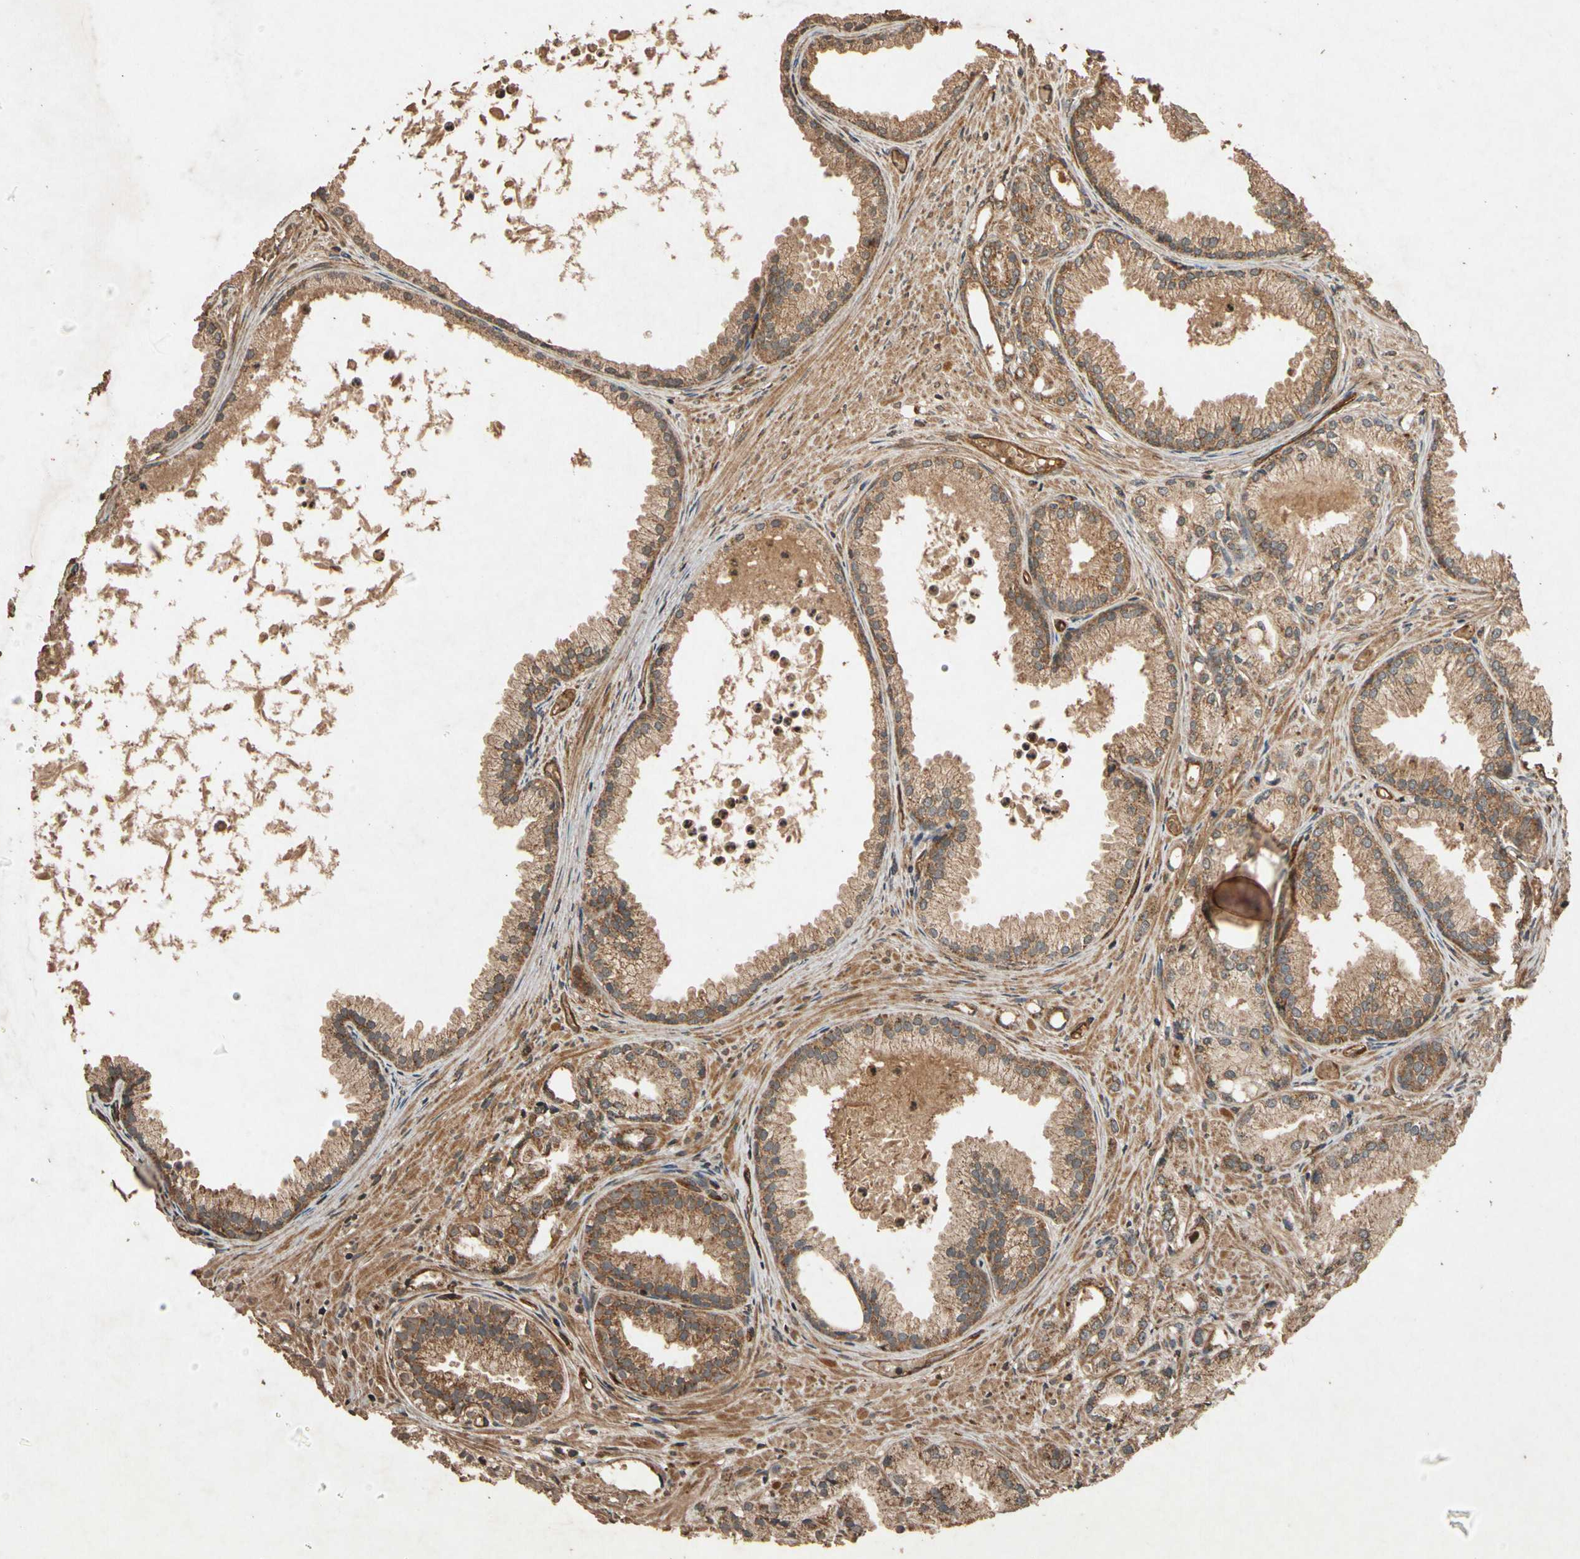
{"staining": {"intensity": "moderate", "quantity": ">75%", "location": "cytoplasmic/membranous"}, "tissue": "prostate cancer", "cell_type": "Tumor cells", "image_type": "cancer", "snomed": [{"axis": "morphology", "description": "Adenocarcinoma, Low grade"}, {"axis": "topography", "description": "Prostate"}], "caption": "Immunohistochemistry staining of prostate cancer, which reveals medium levels of moderate cytoplasmic/membranous staining in approximately >75% of tumor cells indicating moderate cytoplasmic/membranous protein positivity. The staining was performed using DAB (brown) for protein detection and nuclei were counterstained in hematoxylin (blue).", "gene": "TXN2", "patient": {"sex": "male", "age": 72}}